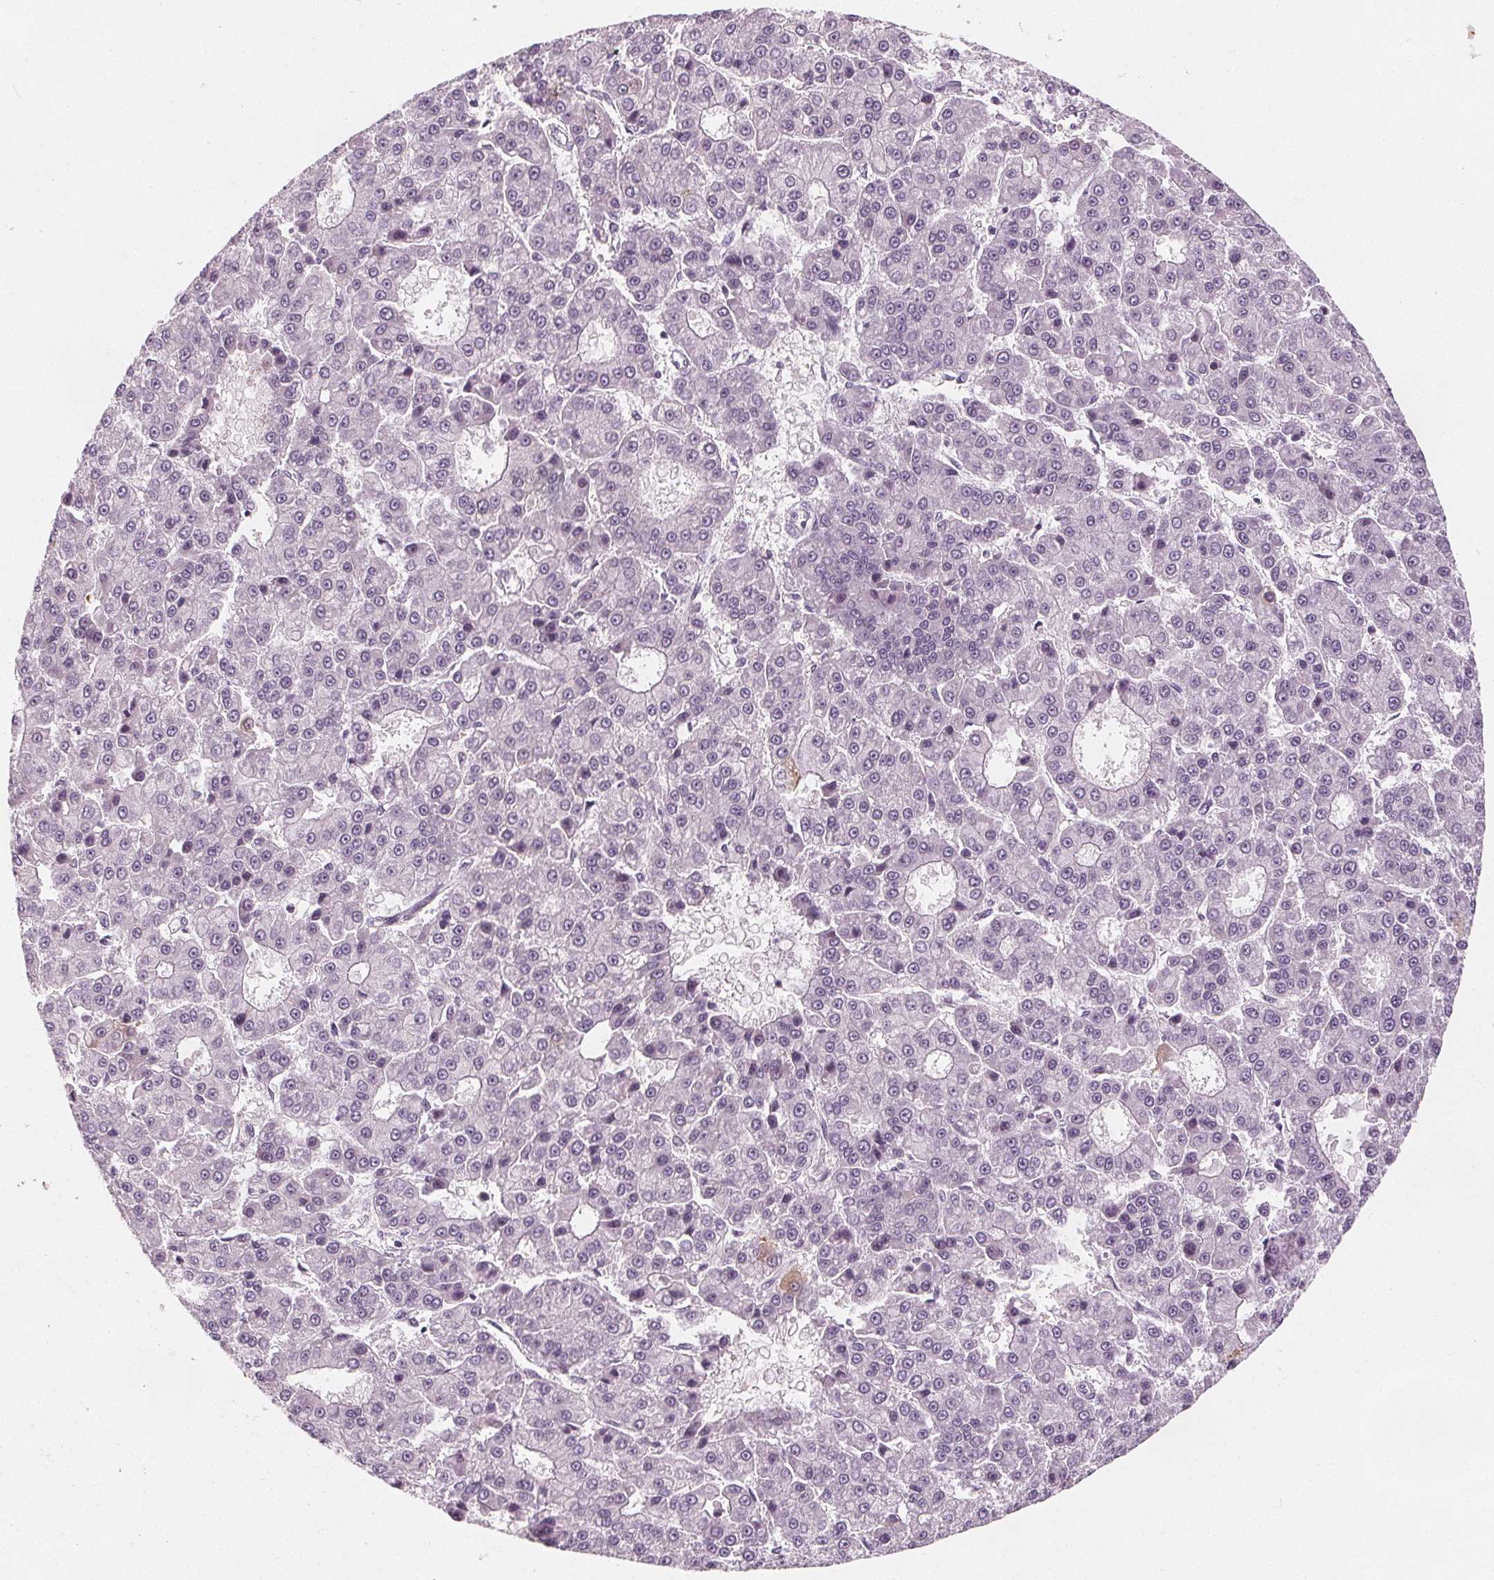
{"staining": {"intensity": "negative", "quantity": "none", "location": "none"}, "tissue": "liver cancer", "cell_type": "Tumor cells", "image_type": "cancer", "snomed": [{"axis": "morphology", "description": "Carcinoma, Hepatocellular, NOS"}, {"axis": "topography", "description": "Liver"}], "caption": "The histopathology image reveals no significant positivity in tumor cells of liver hepatocellular carcinoma.", "gene": "DPM2", "patient": {"sex": "male", "age": 70}}